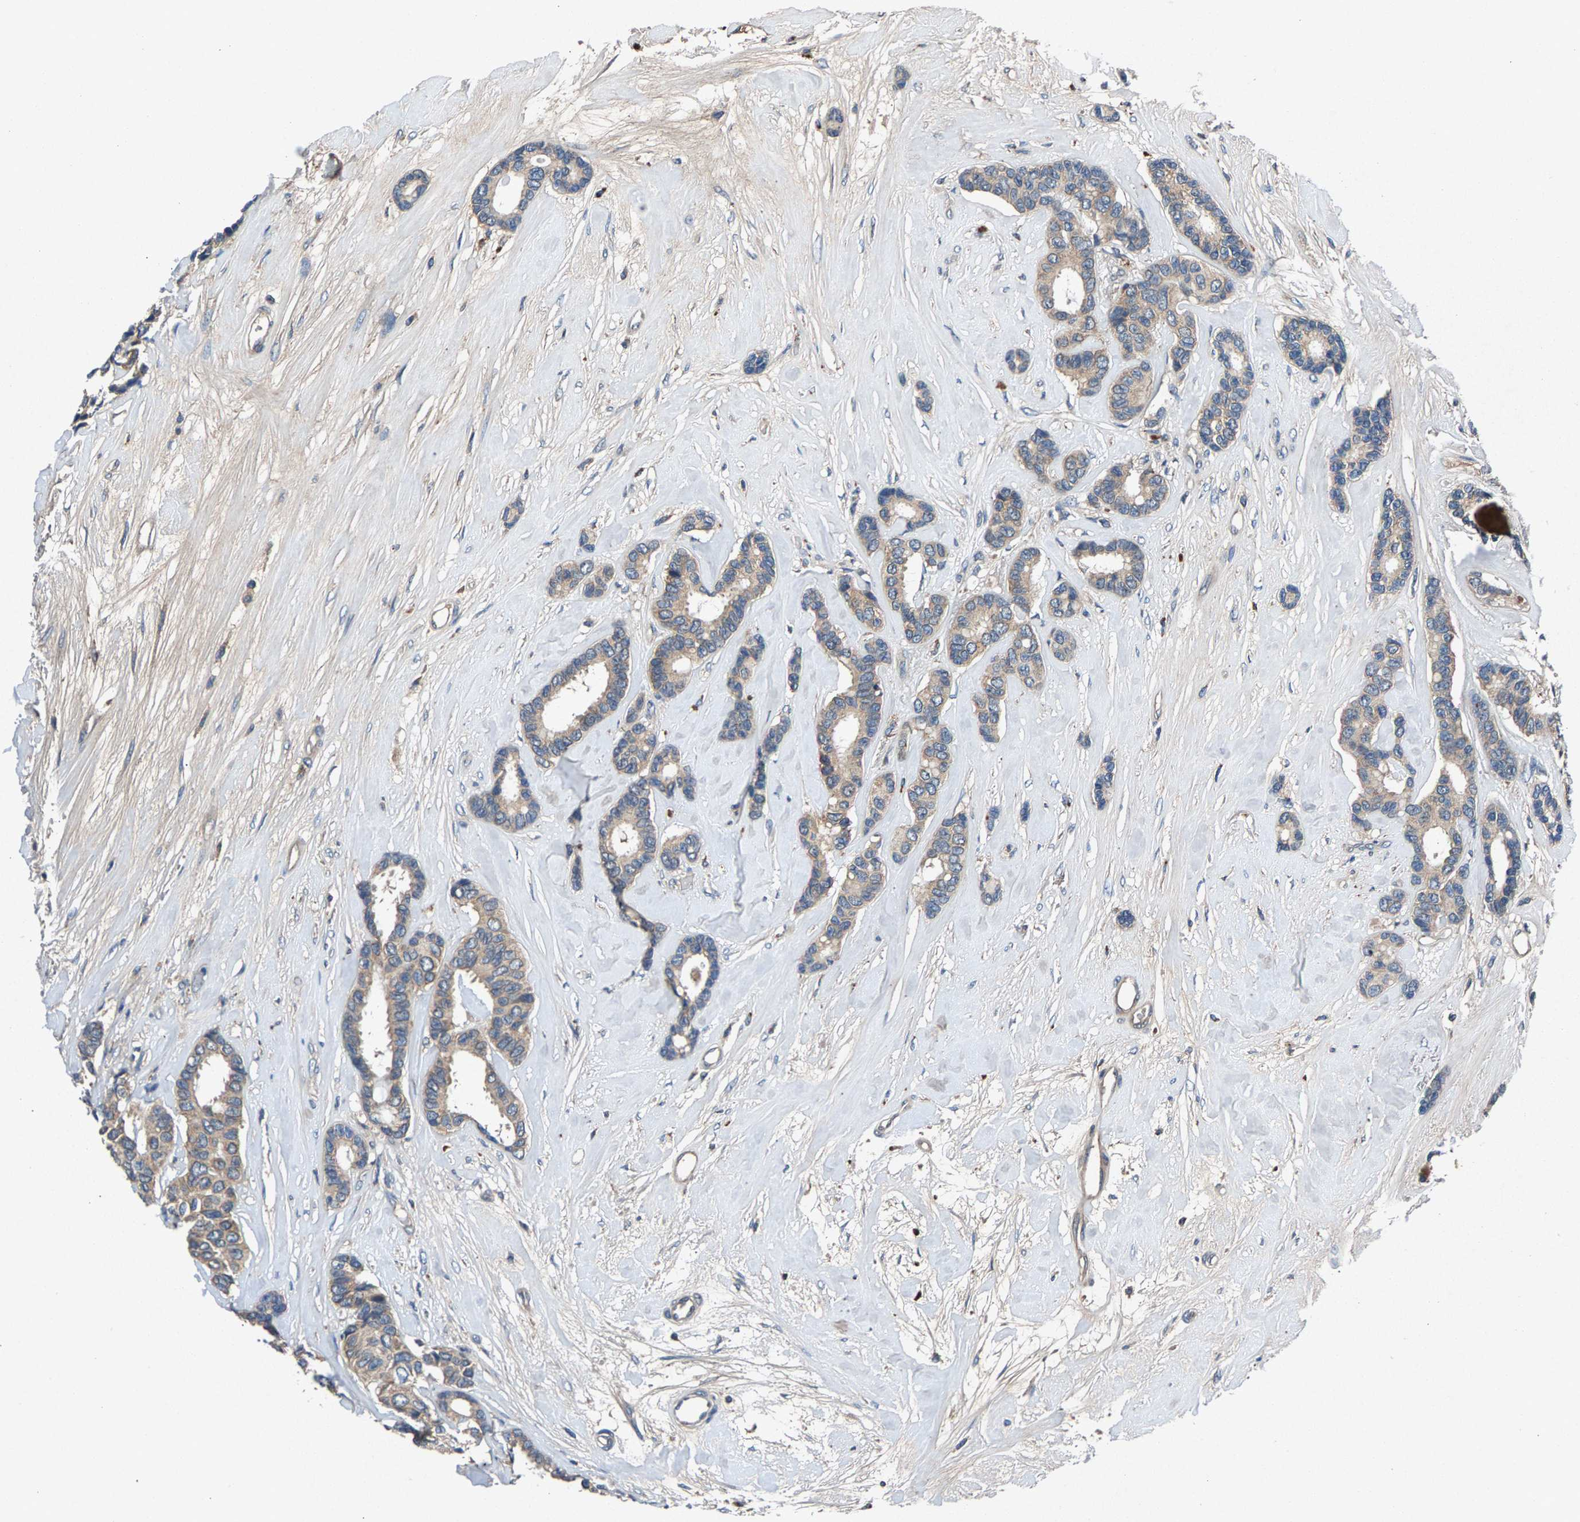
{"staining": {"intensity": "weak", "quantity": "<25%", "location": "cytoplasmic/membranous"}, "tissue": "breast cancer", "cell_type": "Tumor cells", "image_type": "cancer", "snomed": [{"axis": "morphology", "description": "Duct carcinoma"}, {"axis": "topography", "description": "Breast"}], "caption": "Immunohistochemistry photomicrograph of neoplastic tissue: human breast intraductal carcinoma stained with DAB (3,3'-diaminobenzidine) reveals no significant protein staining in tumor cells.", "gene": "PRXL2C", "patient": {"sex": "female", "age": 87}}